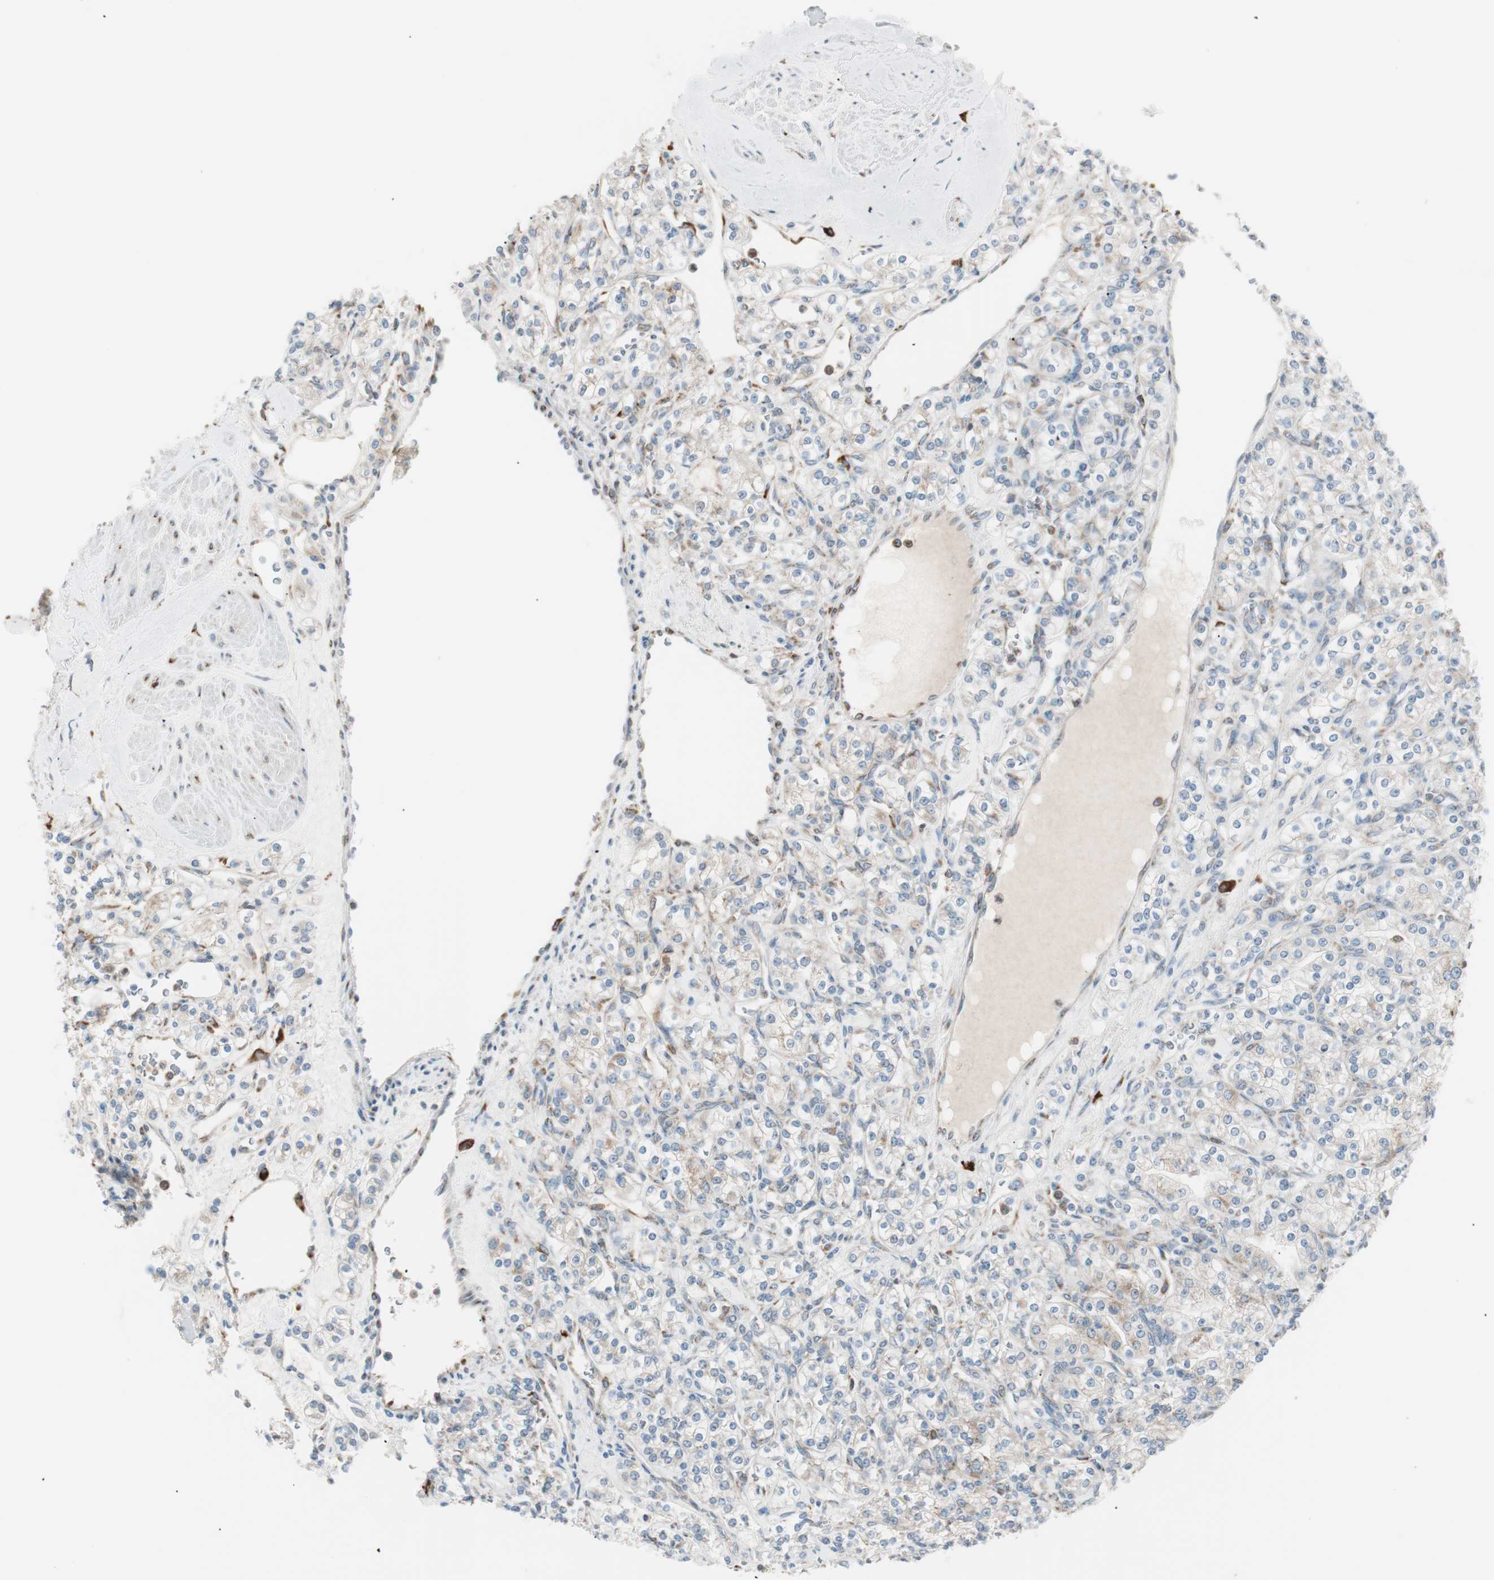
{"staining": {"intensity": "moderate", "quantity": "25%-75%", "location": "cytoplasmic/membranous"}, "tissue": "renal cancer", "cell_type": "Tumor cells", "image_type": "cancer", "snomed": [{"axis": "morphology", "description": "Adenocarcinoma, NOS"}, {"axis": "topography", "description": "Kidney"}], "caption": "Brown immunohistochemical staining in human adenocarcinoma (renal) displays moderate cytoplasmic/membranous expression in approximately 25%-75% of tumor cells.", "gene": "P4HTM", "patient": {"sex": "male", "age": 77}}